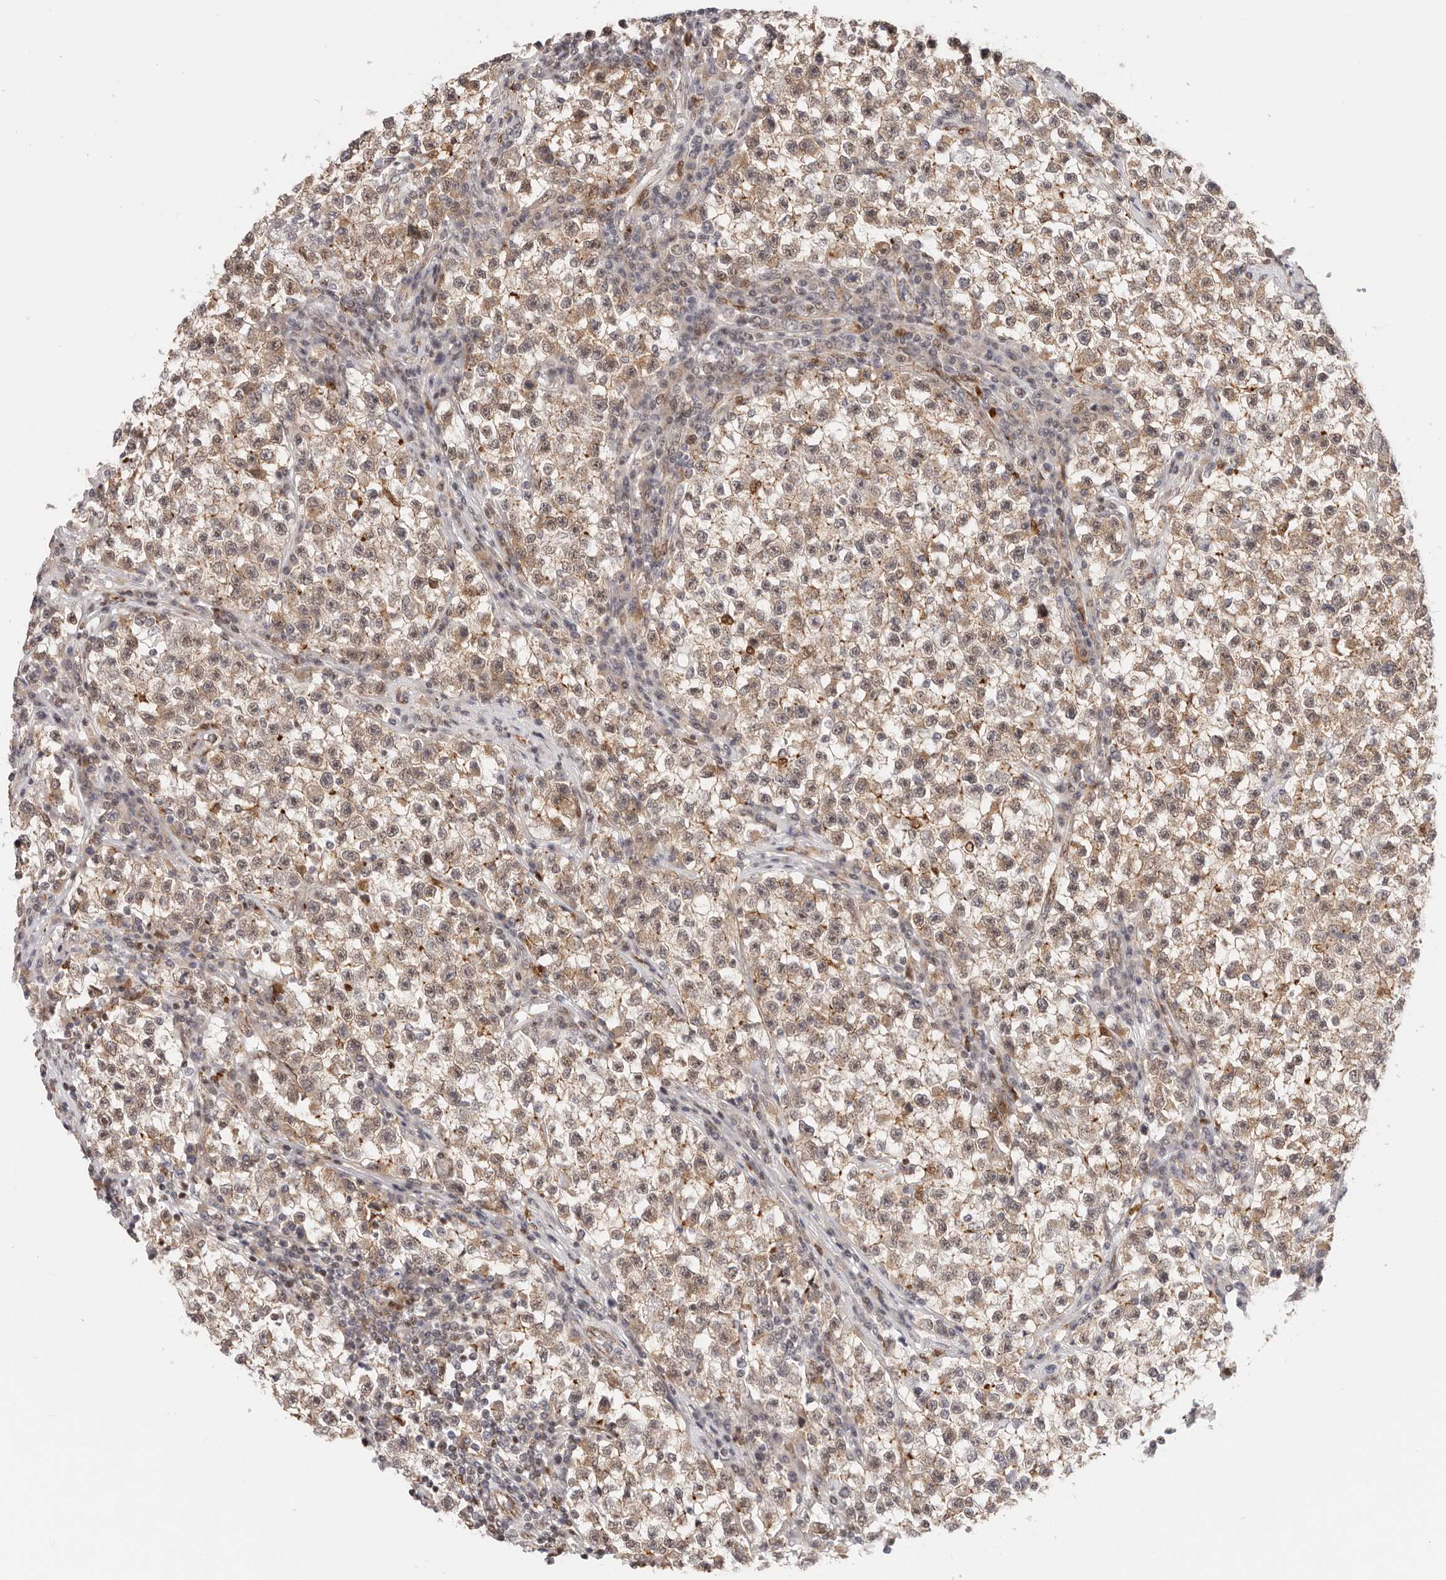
{"staining": {"intensity": "moderate", "quantity": ">75%", "location": "cytoplasmic/membranous"}, "tissue": "testis cancer", "cell_type": "Tumor cells", "image_type": "cancer", "snomed": [{"axis": "morphology", "description": "Seminoma, NOS"}, {"axis": "topography", "description": "Testis"}], "caption": "The micrograph demonstrates staining of testis cancer (seminoma), revealing moderate cytoplasmic/membranous protein staining (brown color) within tumor cells.", "gene": "AFDN", "patient": {"sex": "male", "age": 22}}